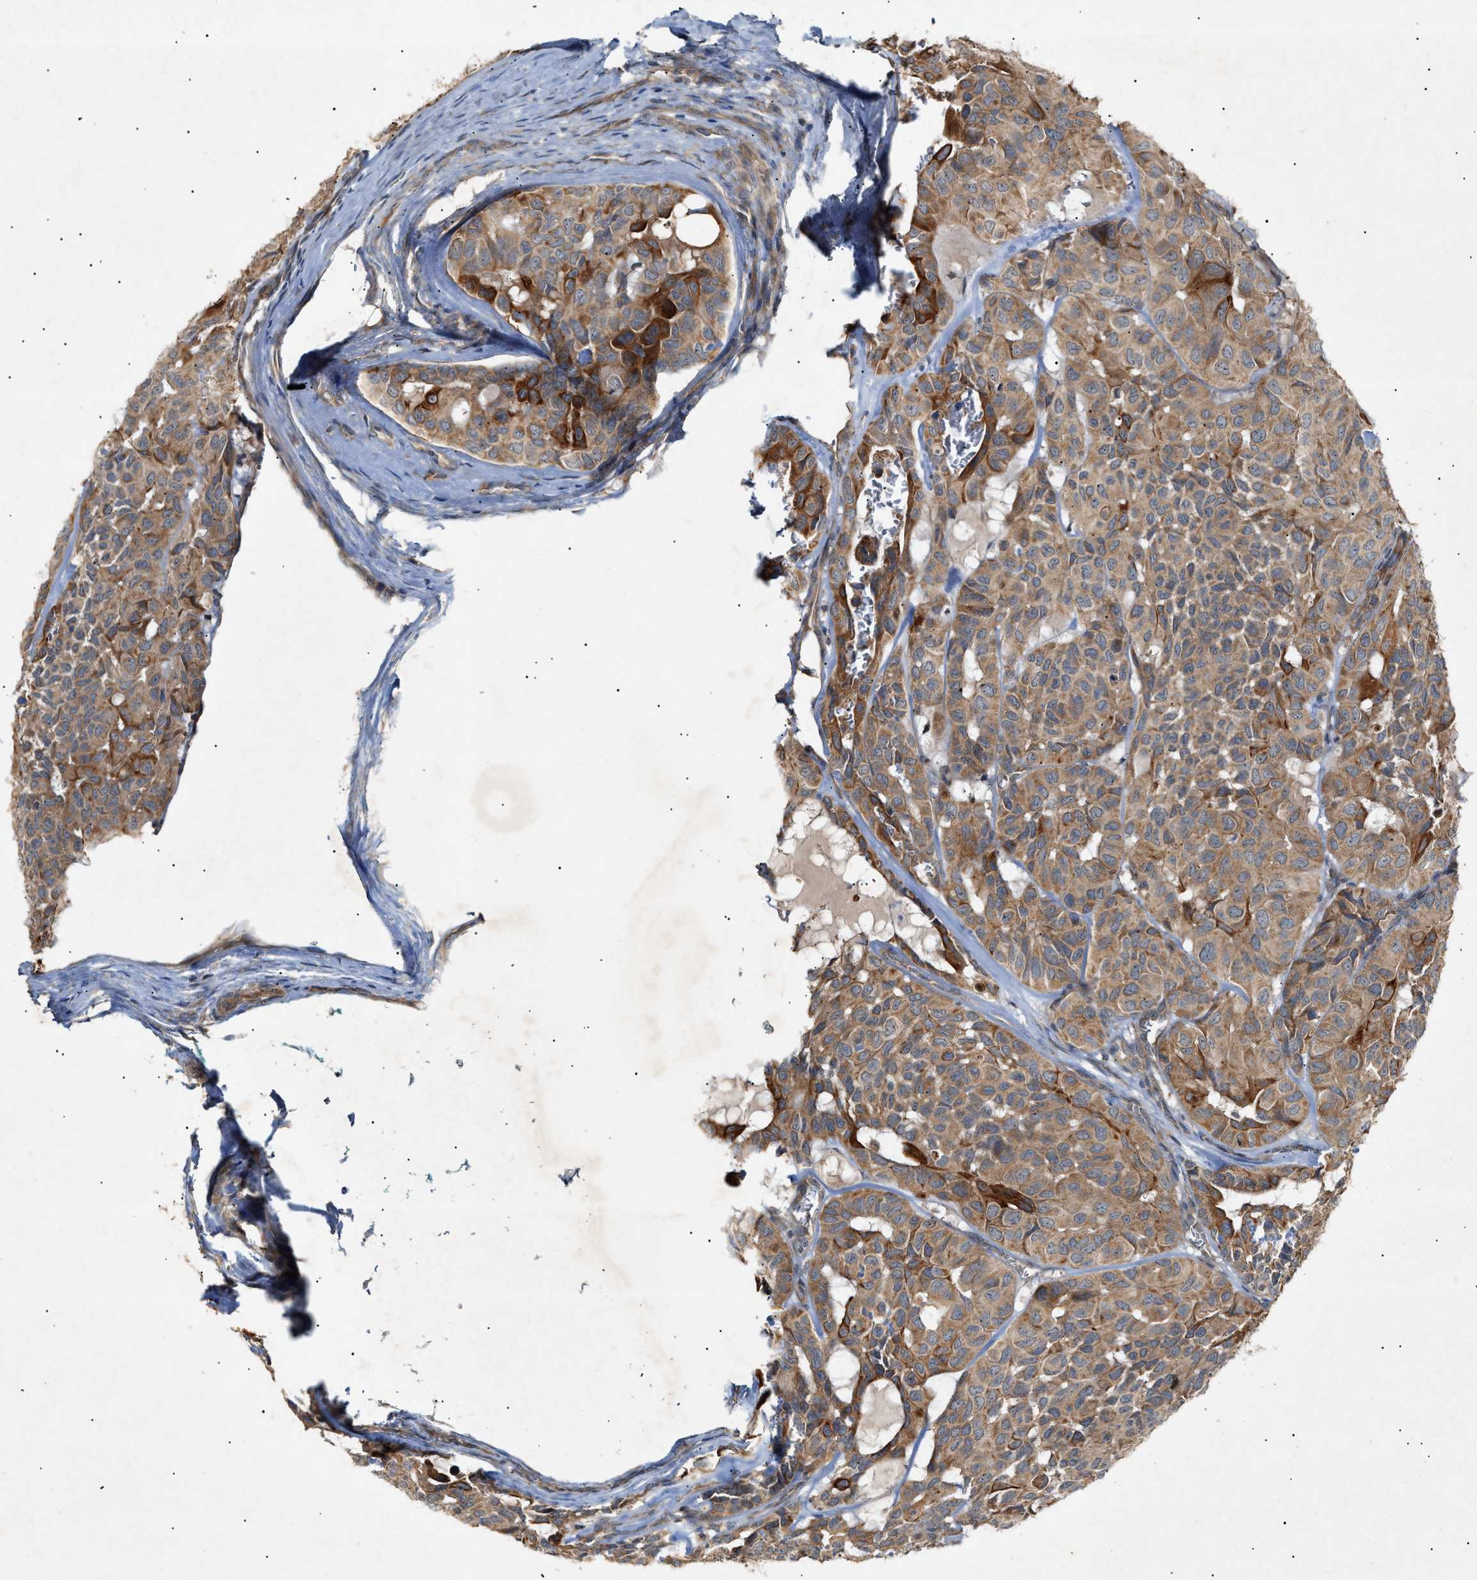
{"staining": {"intensity": "moderate", "quantity": ">75%", "location": "cytoplasmic/membranous"}, "tissue": "head and neck cancer", "cell_type": "Tumor cells", "image_type": "cancer", "snomed": [{"axis": "morphology", "description": "Adenocarcinoma, NOS"}, {"axis": "topography", "description": "Salivary gland, NOS"}, {"axis": "topography", "description": "Head-Neck"}], "caption": "Human head and neck cancer (adenocarcinoma) stained with a brown dye exhibits moderate cytoplasmic/membranous positive staining in approximately >75% of tumor cells.", "gene": "MTCH1", "patient": {"sex": "female", "age": 76}}